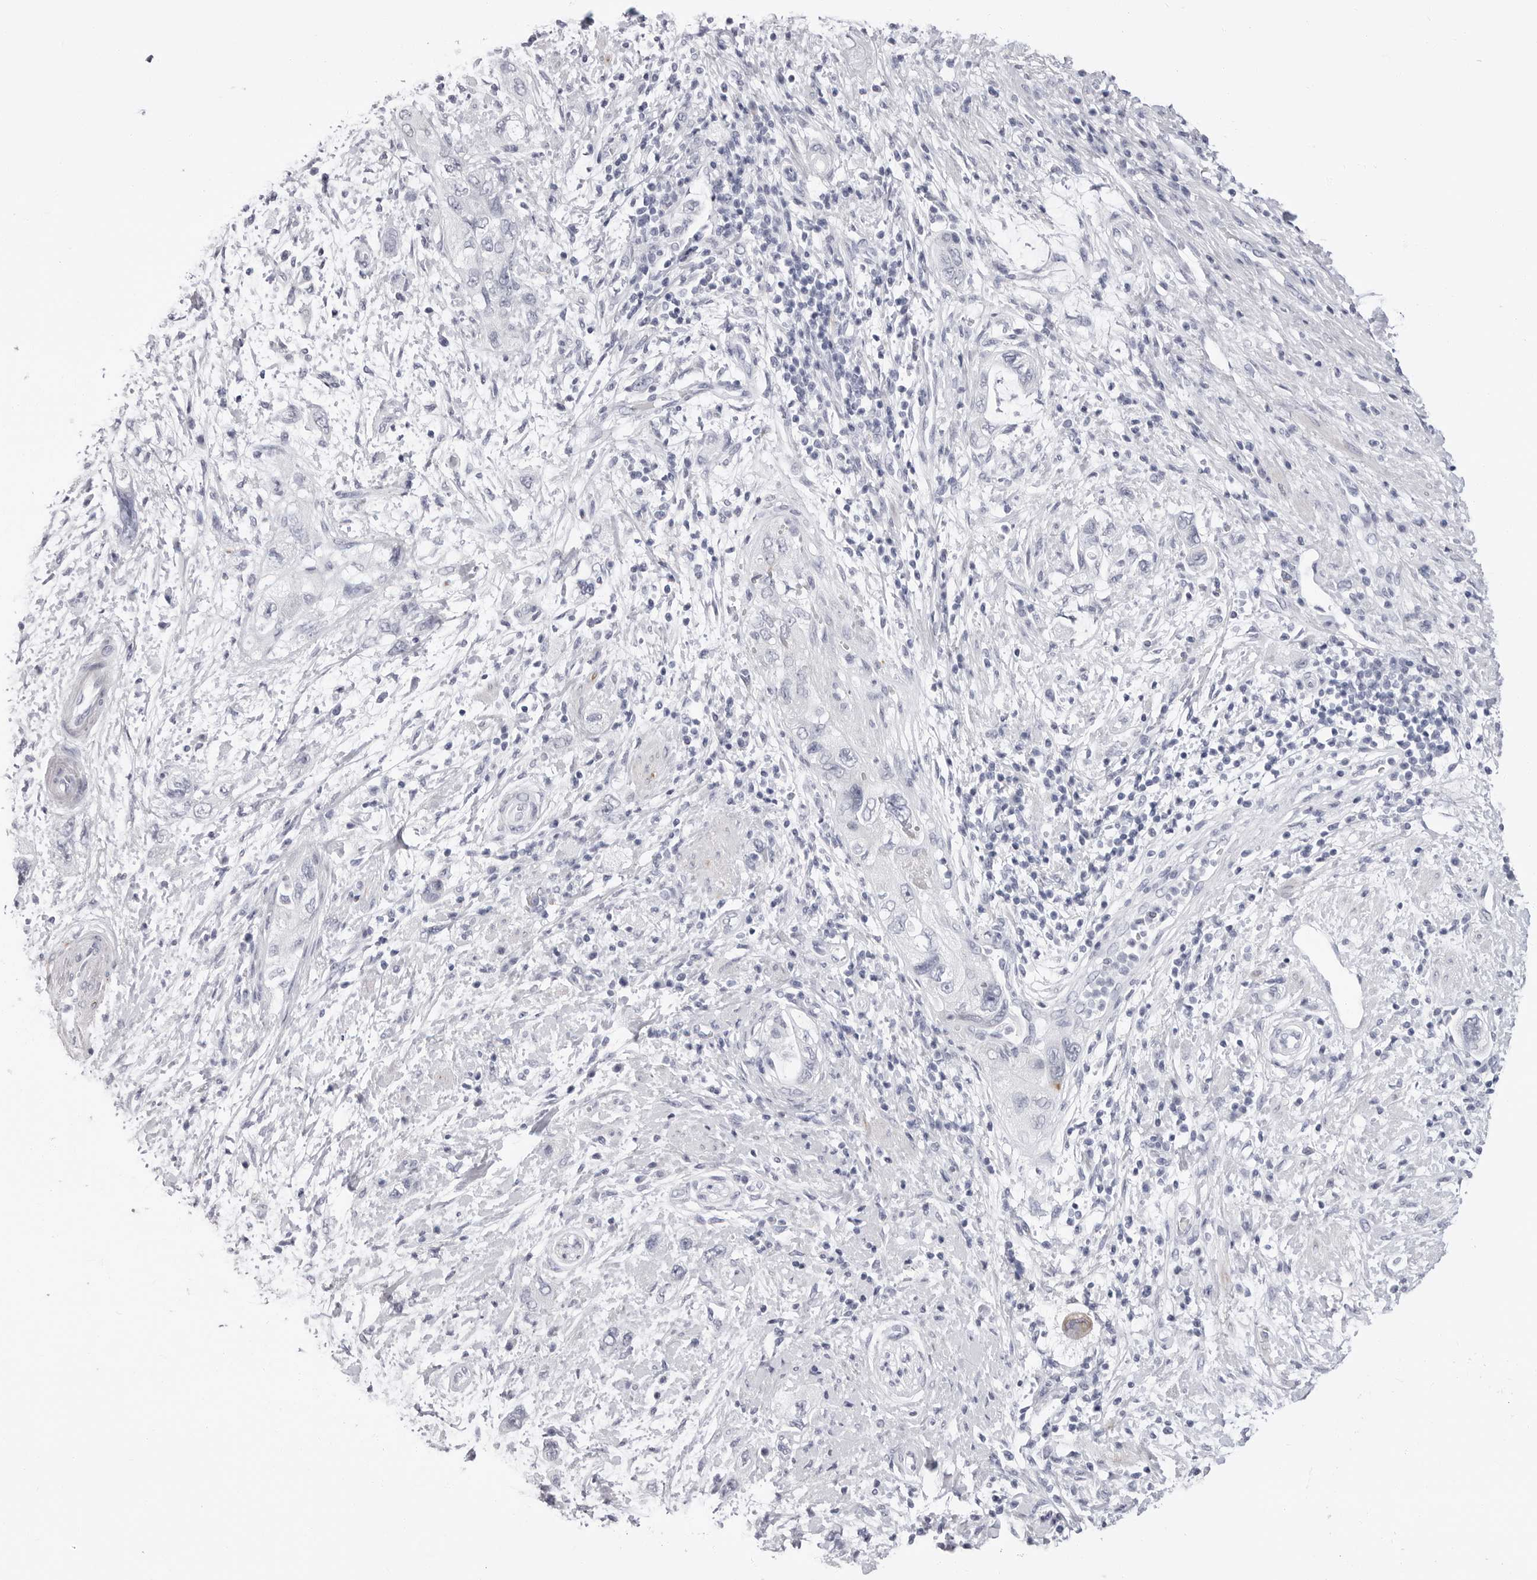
{"staining": {"intensity": "negative", "quantity": "none", "location": "none"}, "tissue": "pancreatic cancer", "cell_type": "Tumor cells", "image_type": "cancer", "snomed": [{"axis": "morphology", "description": "Adenocarcinoma, NOS"}, {"axis": "topography", "description": "Pancreas"}], "caption": "A high-resolution histopathology image shows IHC staining of pancreatic cancer (adenocarcinoma), which demonstrates no significant staining in tumor cells.", "gene": "ERICH3", "patient": {"sex": "female", "age": 73}}